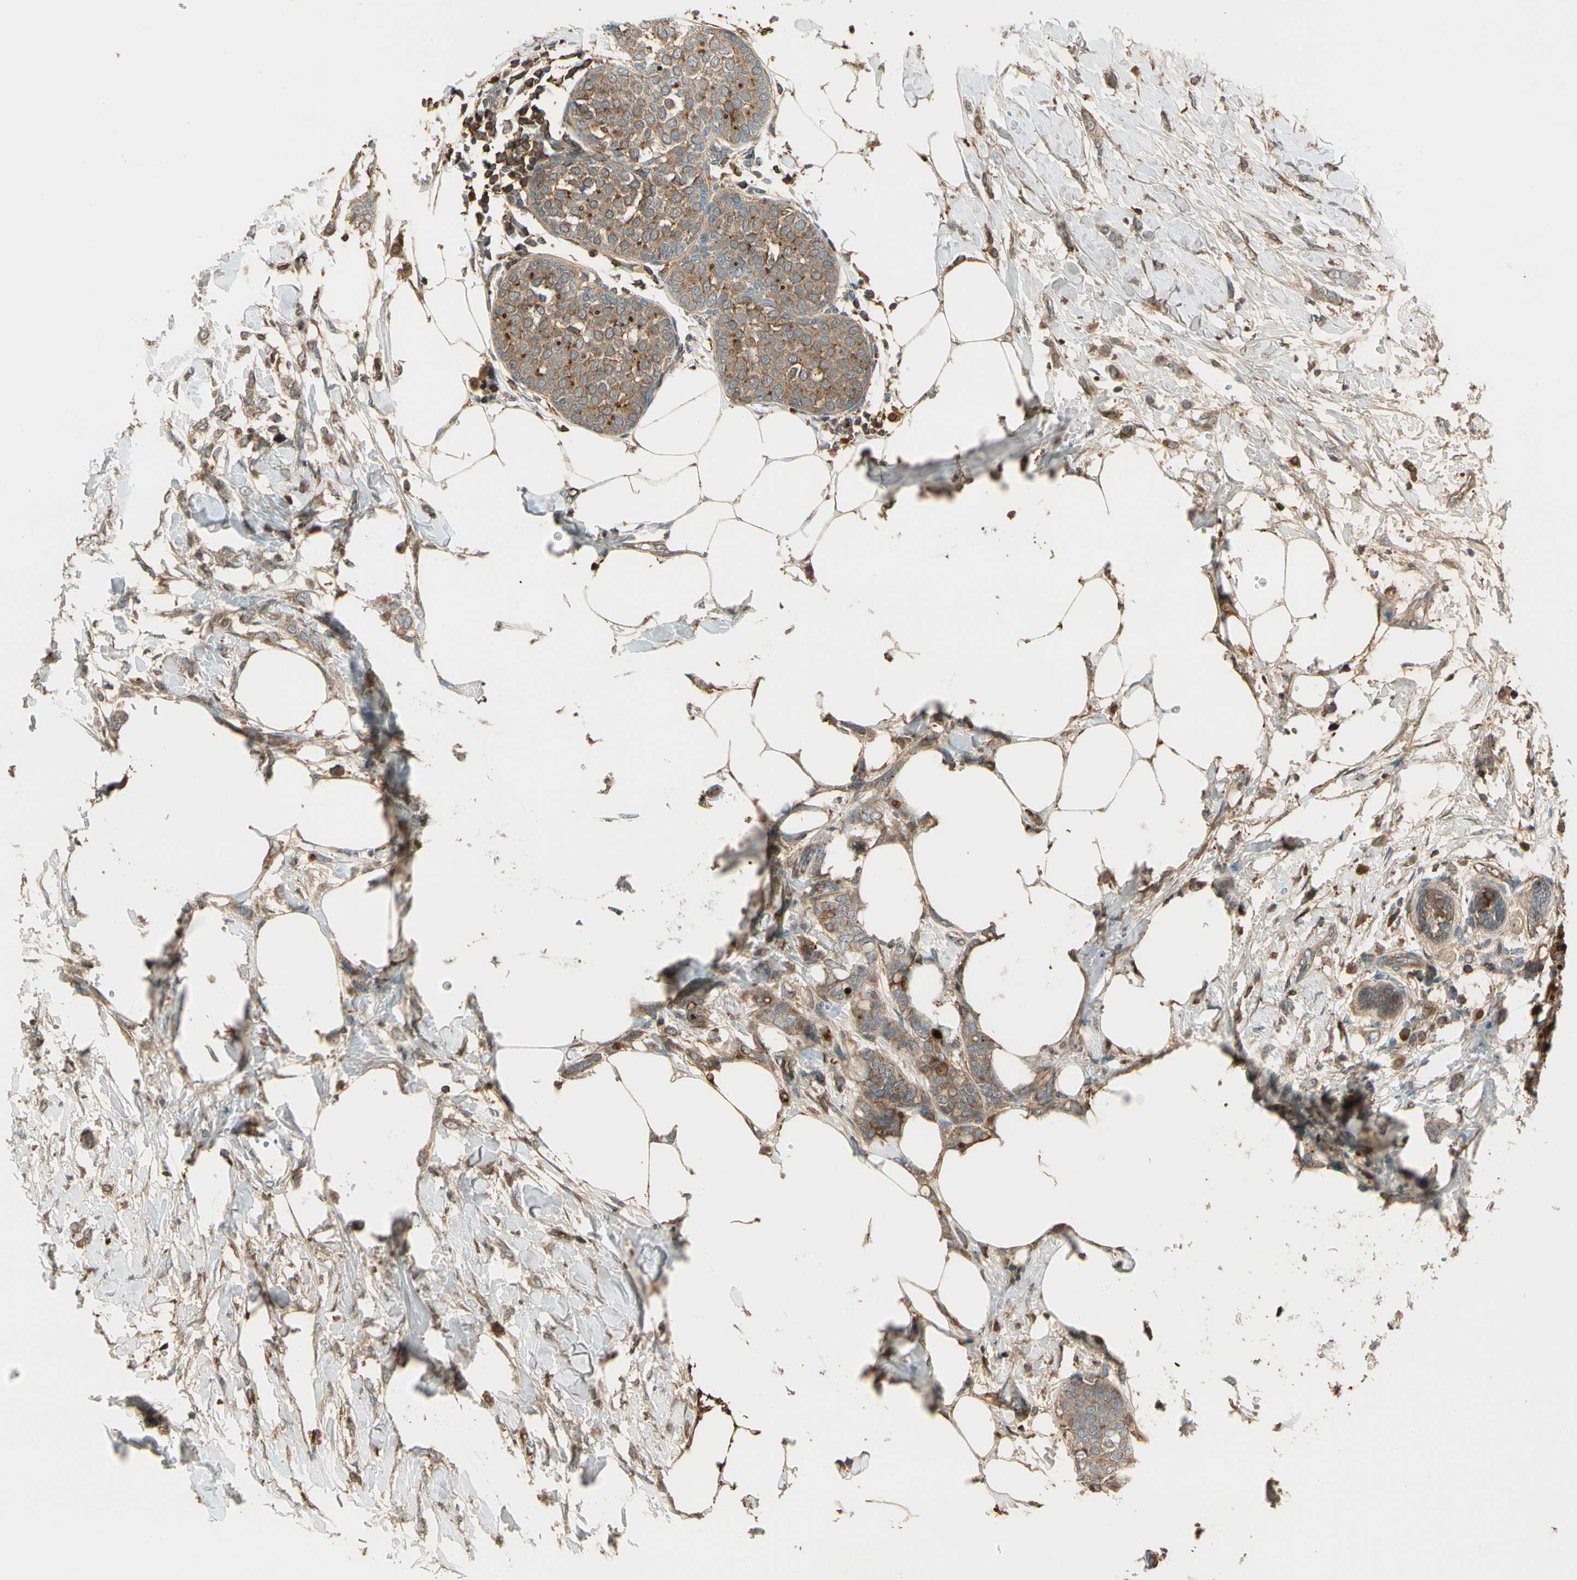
{"staining": {"intensity": "weak", "quantity": ">75%", "location": "cytoplasmic/membranous"}, "tissue": "breast cancer", "cell_type": "Tumor cells", "image_type": "cancer", "snomed": [{"axis": "morphology", "description": "Lobular carcinoma, in situ"}, {"axis": "morphology", "description": "Lobular carcinoma"}, {"axis": "topography", "description": "Breast"}], "caption": "High-power microscopy captured an IHC image of lobular carcinoma in situ (breast), revealing weak cytoplasmic/membranous staining in approximately >75% of tumor cells.", "gene": "STX11", "patient": {"sex": "female", "age": 41}}